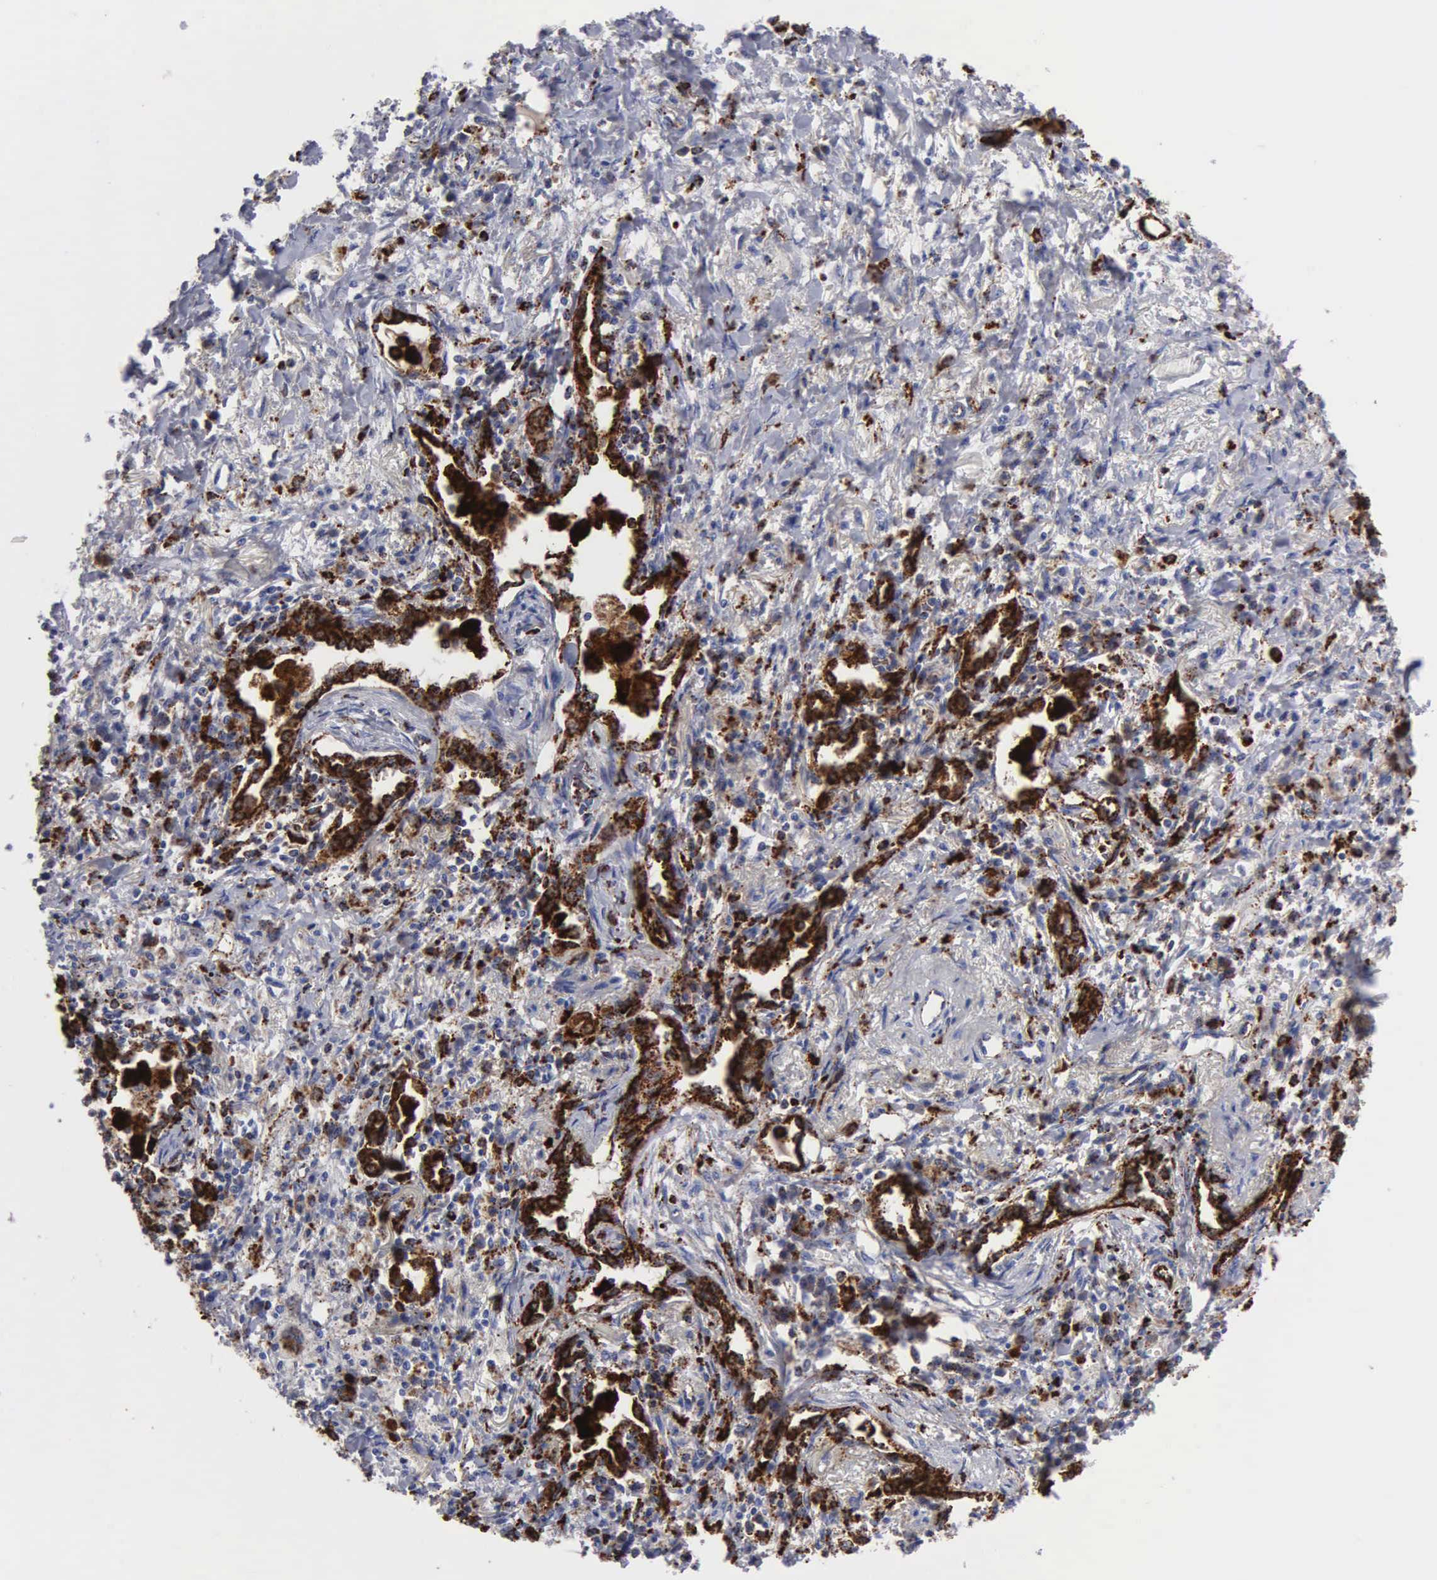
{"staining": {"intensity": "strong", "quantity": ">75%", "location": "cytoplasmic/membranous"}, "tissue": "lung cancer", "cell_type": "Tumor cells", "image_type": "cancer", "snomed": [{"axis": "morphology", "description": "Adenocarcinoma, NOS"}, {"axis": "topography", "description": "Lung"}], "caption": "DAB (3,3'-diaminobenzidine) immunohistochemical staining of human lung cancer (adenocarcinoma) demonstrates strong cytoplasmic/membranous protein expression in about >75% of tumor cells.", "gene": "CTSH", "patient": {"sex": "male", "age": 60}}